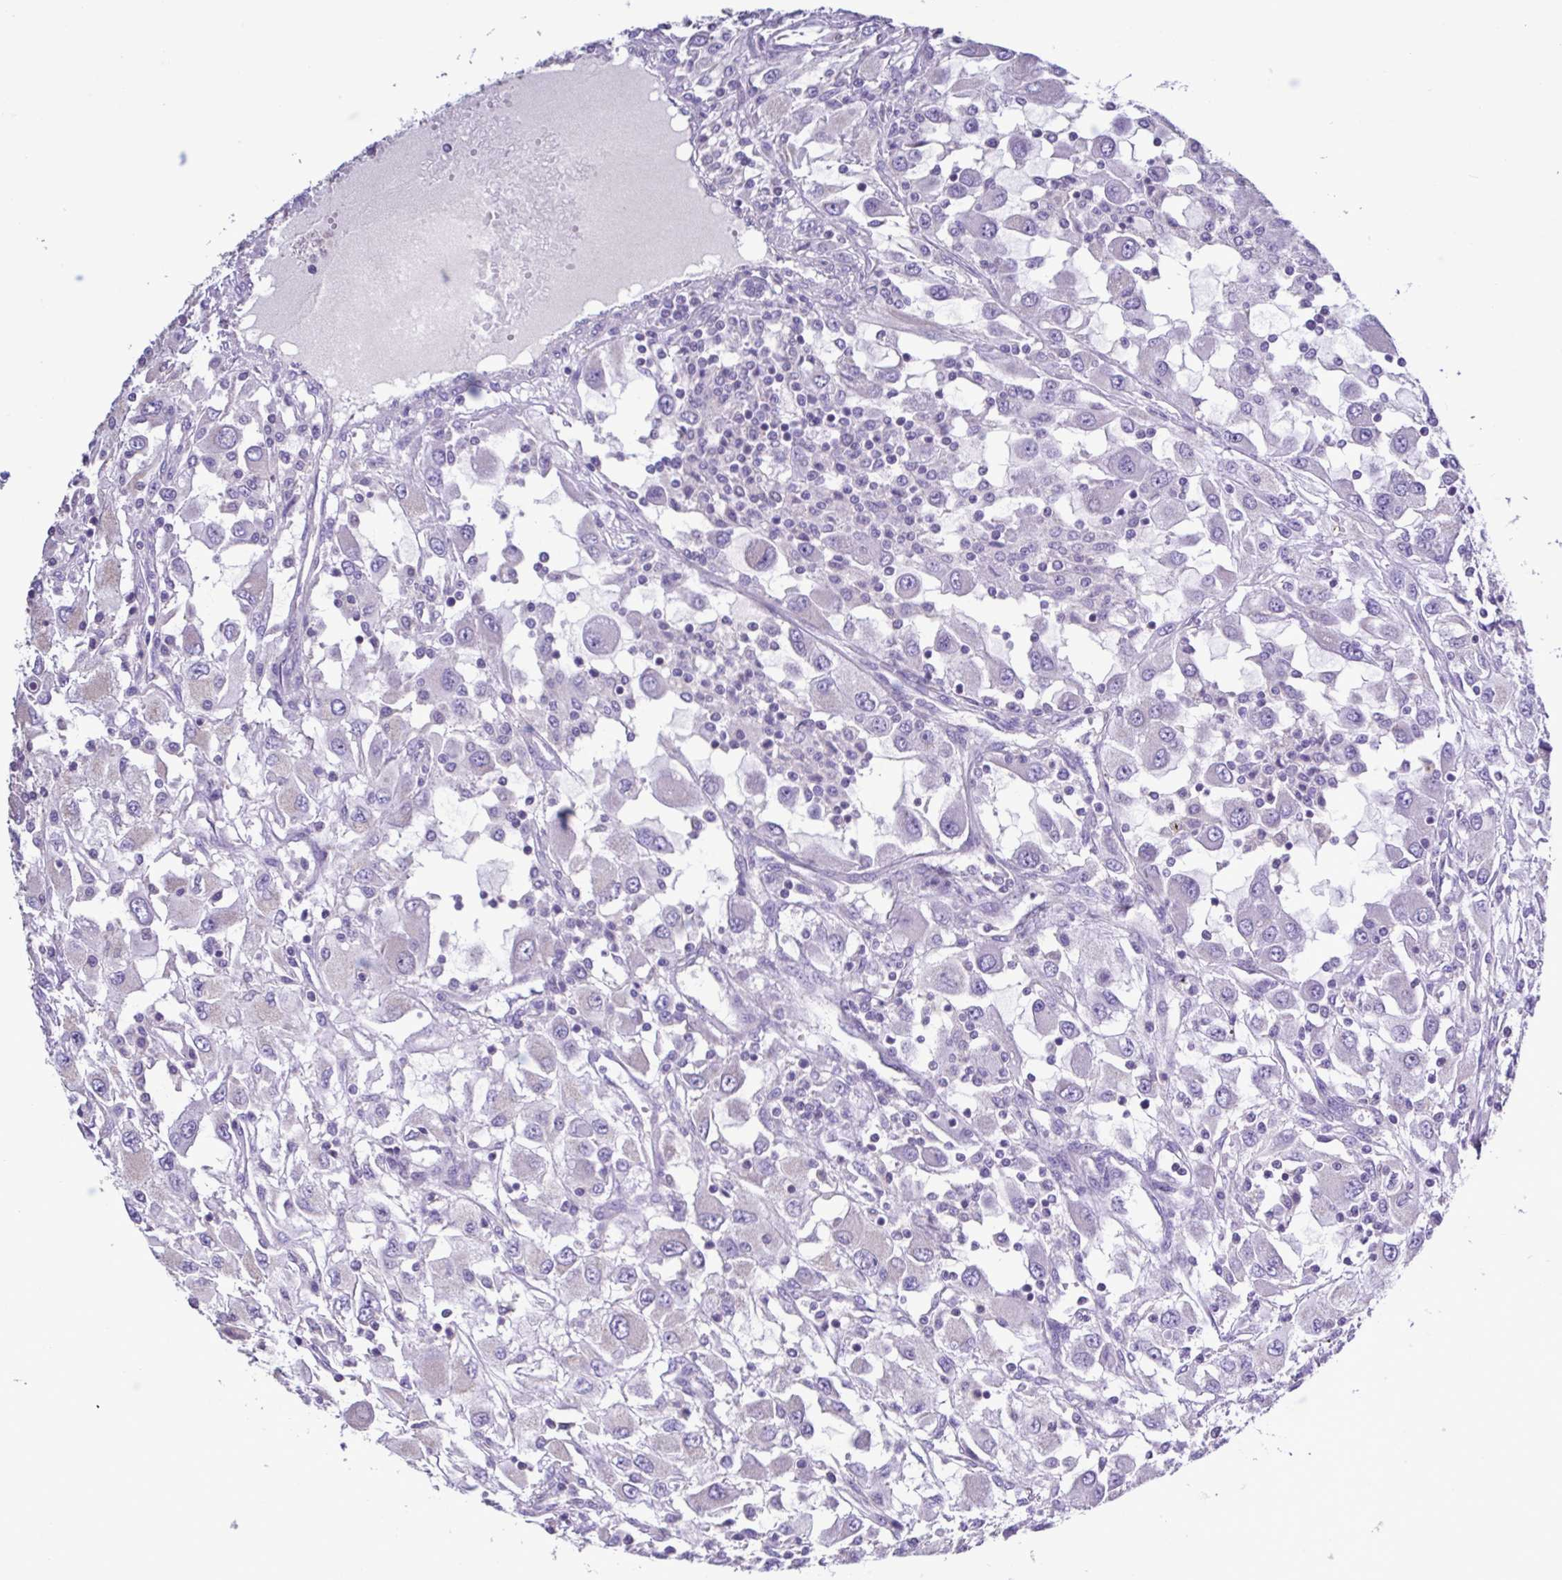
{"staining": {"intensity": "negative", "quantity": "none", "location": "none"}, "tissue": "renal cancer", "cell_type": "Tumor cells", "image_type": "cancer", "snomed": [{"axis": "morphology", "description": "Adenocarcinoma, NOS"}, {"axis": "topography", "description": "Kidney"}], "caption": "There is no significant positivity in tumor cells of renal adenocarcinoma.", "gene": "PLA2G4E", "patient": {"sex": "female", "age": 67}}